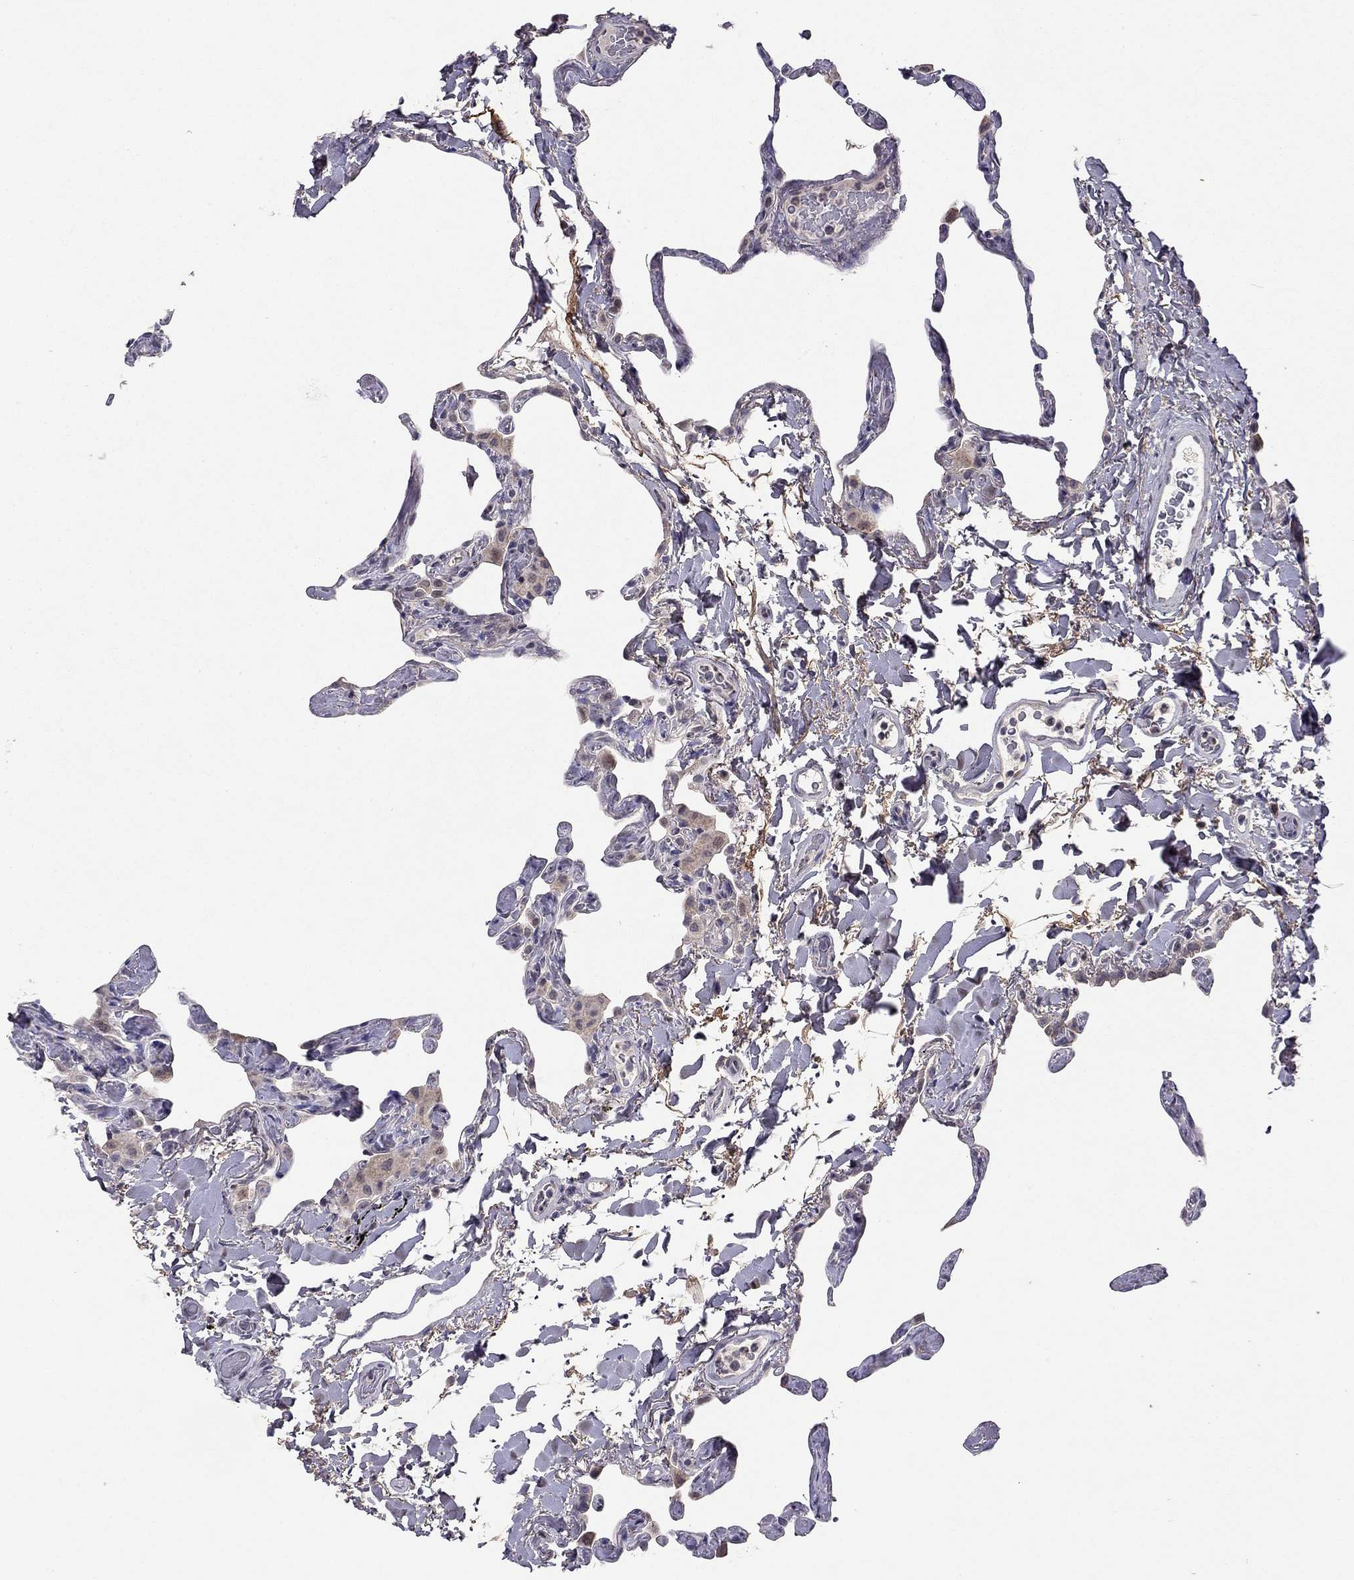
{"staining": {"intensity": "negative", "quantity": "none", "location": "none"}, "tissue": "lung", "cell_type": "Alveolar cells", "image_type": "normal", "snomed": [{"axis": "morphology", "description": "Normal tissue, NOS"}, {"axis": "topography", "description": "Lung"}], "caption": "This micrograph is of normal lung stained with immunohistochemistry to label a protein in brown with the nuclei are counter-stained blue. There is no staining in alveolar cells.", "gene": "ESR2", "patient": {"sex": "male", "age": 65}}